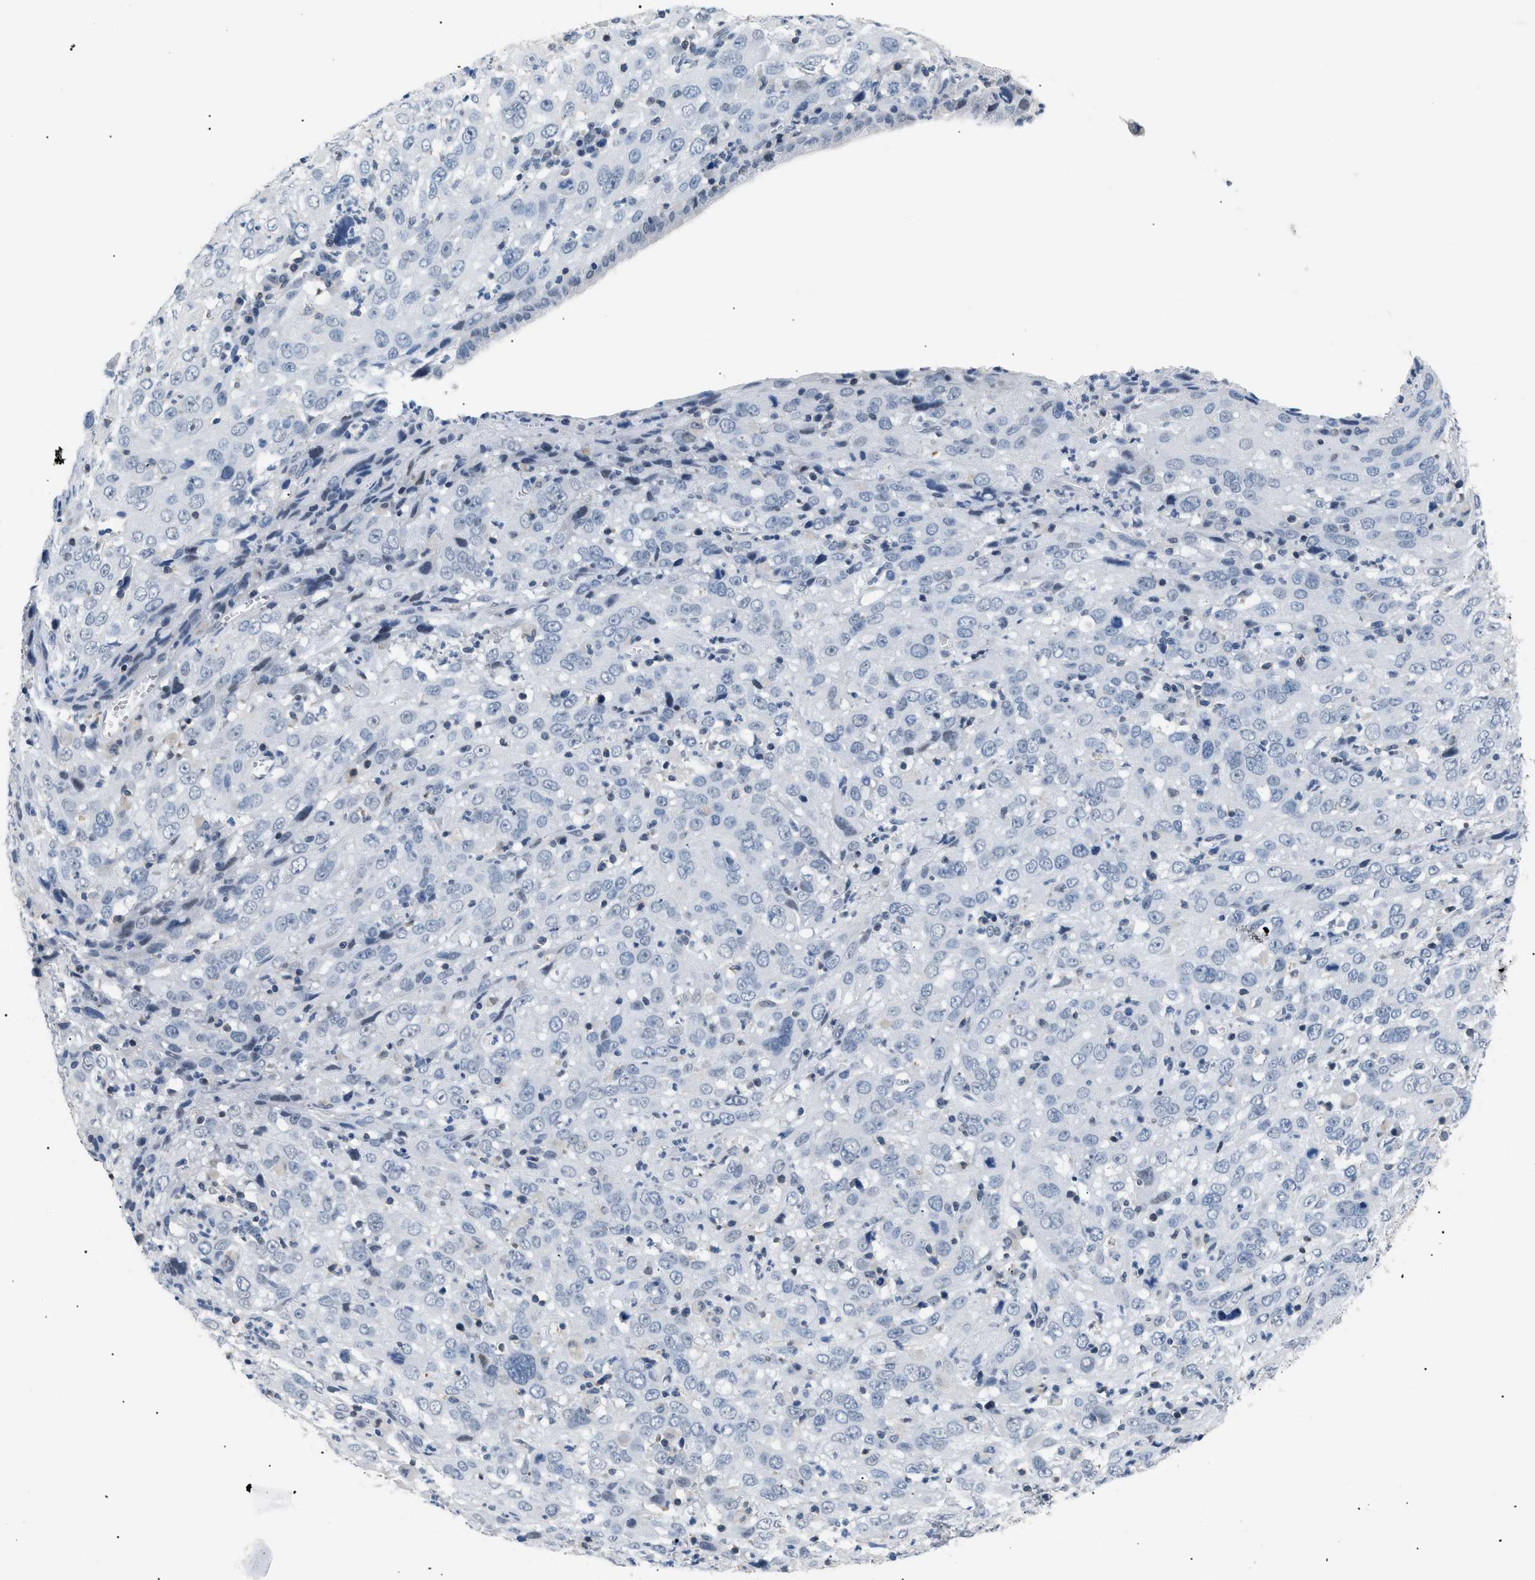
{"staining": {"intensity": "negative", "quantity": "none", "location": "none"}, "tissue": "cervical cancer", "cell_type": "Tumor cells", "image_type": "cancer", "snomed": [{"axis": "morphology", "description": "Squamous cell carcinoma, NOS"}, {"axis": "topography", "description": "Cervix"}], "caption": "Human squamous cell carcinoma (cervical) stained for a protein using IHC exhibits no staining in tumor cells.", "gene": "KCNC3", "patient": {"sex": "female", "age": 32}}